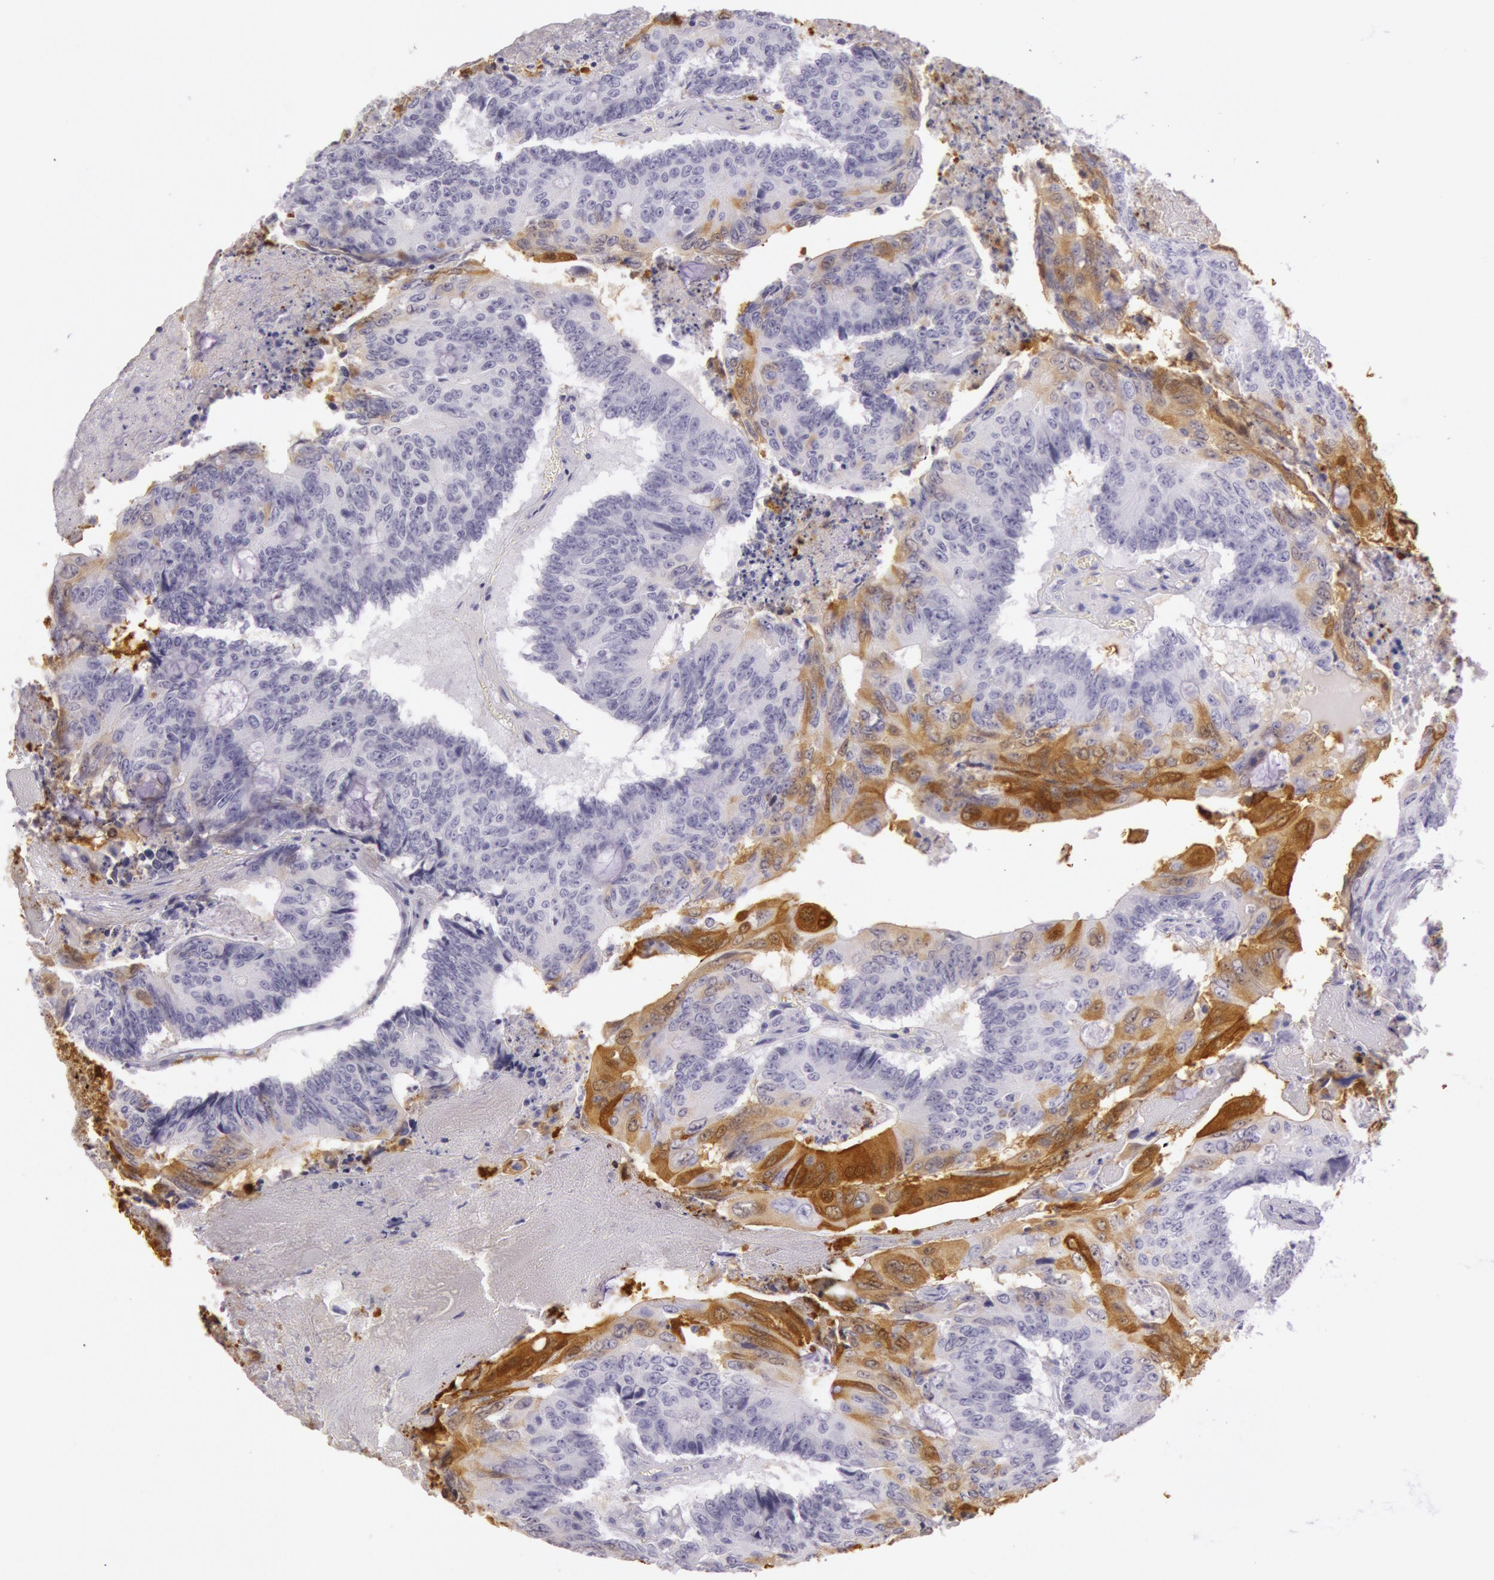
{"staining": {"intensity": "moderate", "quantity": "25%-75%", "location": "cytoplasmic/membranous"}, "tissue": "colorectal cancer", "cell_type": "Tumor cells", "image_type": "cancer", "snomed": [{"axis": "morphology", "description": "Adenocarcinoma, NOS"}, {"axis": "topography", "description": "Colon"}], "caption": "A photomicrograph of human colorectal cancer stained for a protein displays moderate cytoplasmic/membranous brown staining in tumor cells.", "gene": "CKB", "patient": {"sex": "male", "age": 65}}